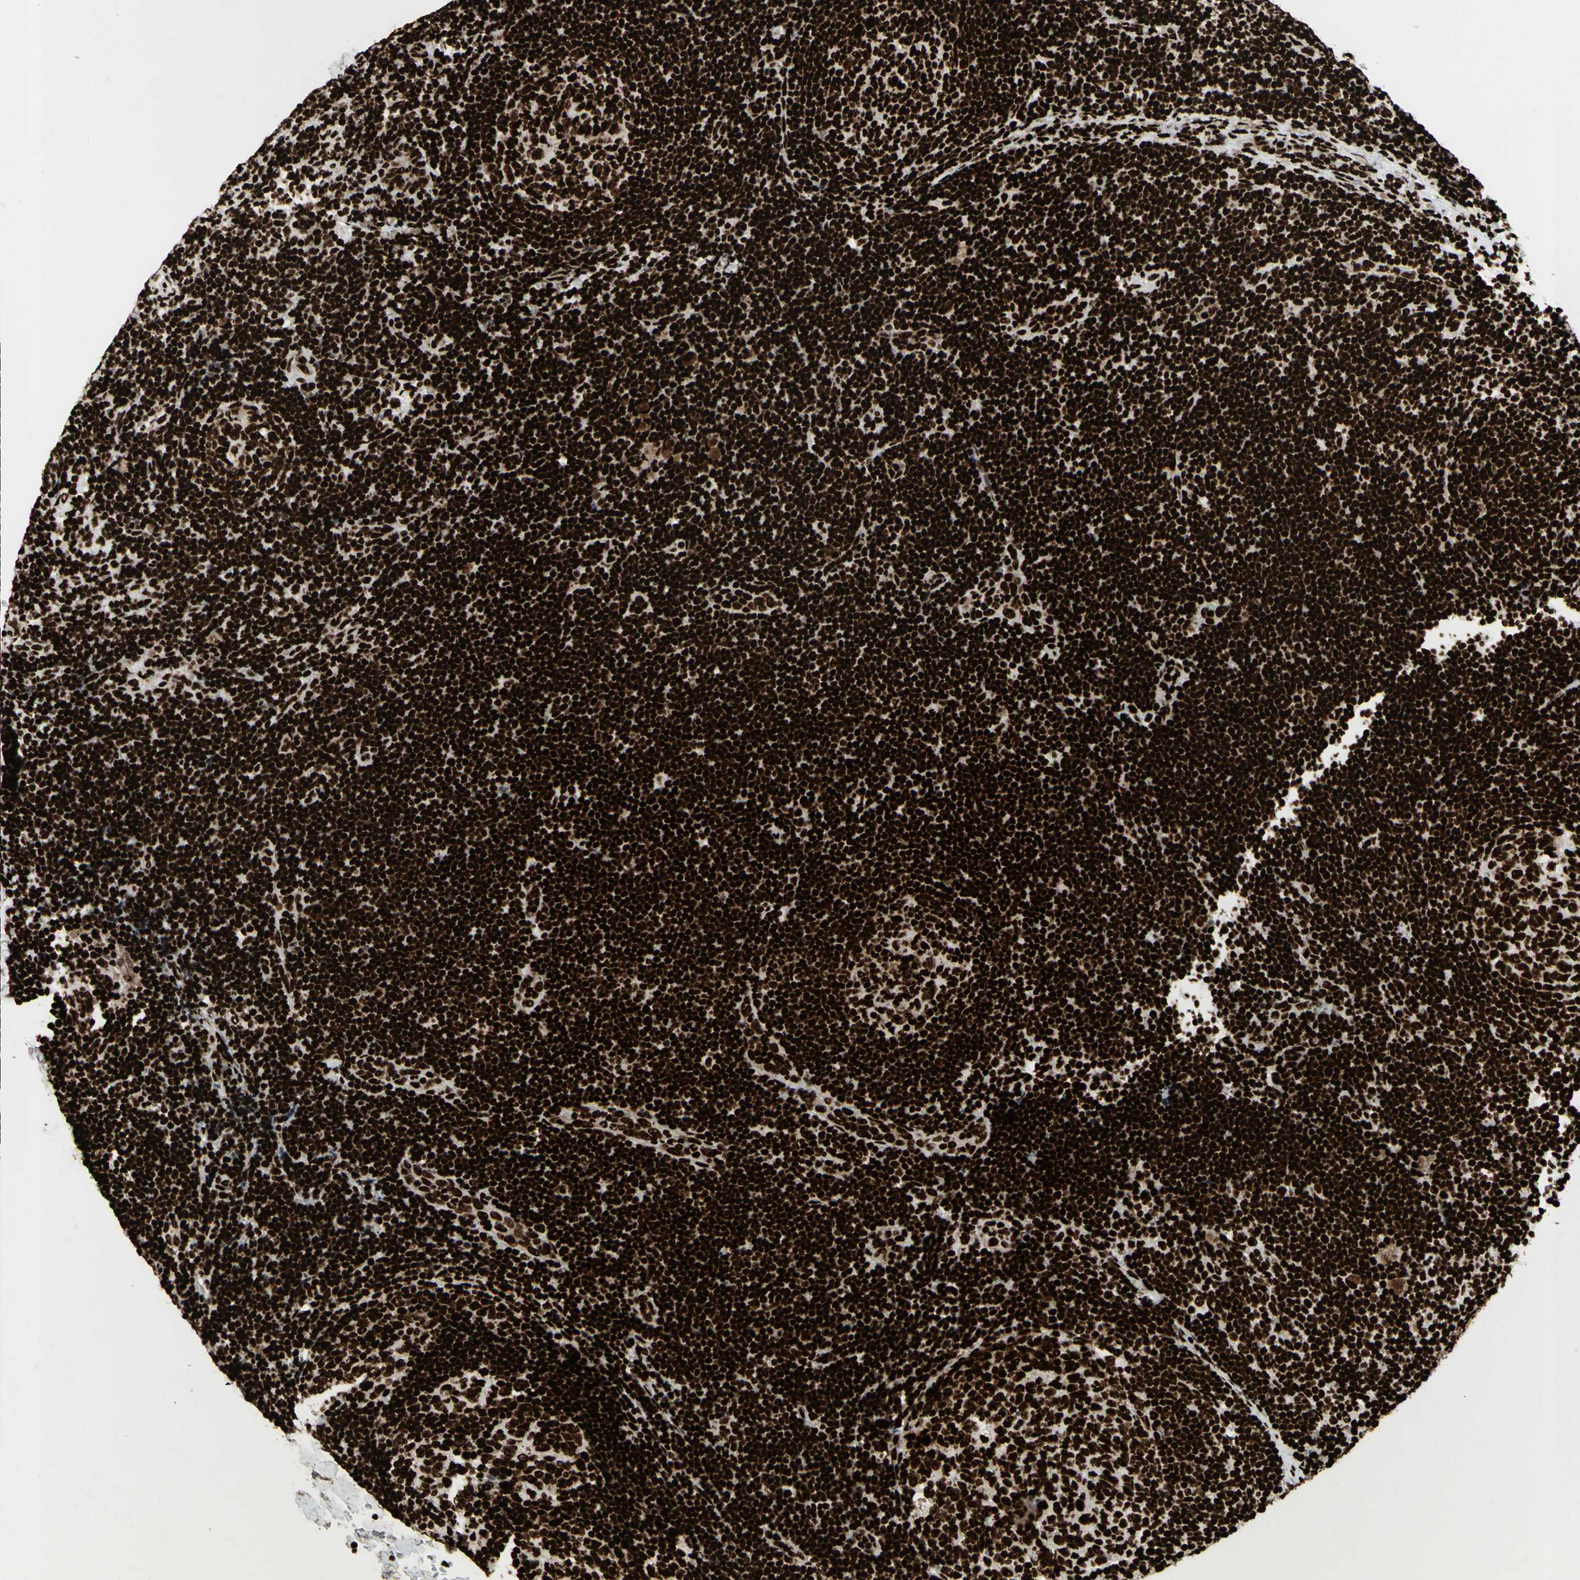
{"staining": {"intensity": "strong", "quantity": ">75%", "location": "nuclear"}, "tissue": "lymph node", "cell_type": "Germinal center cells", "image_type": "normal", "snomed": [{"axis": "morphology", "description": "Normal tissue, NOS"}, {"axis": "topography", "description": "Lymph node"}], "caption": "Normal lymph node reveals strong nuclear positivity in about >75% of germinal center cells.", "gene": "U2AF2", "patient": {"sex": "female", "age": 14}}